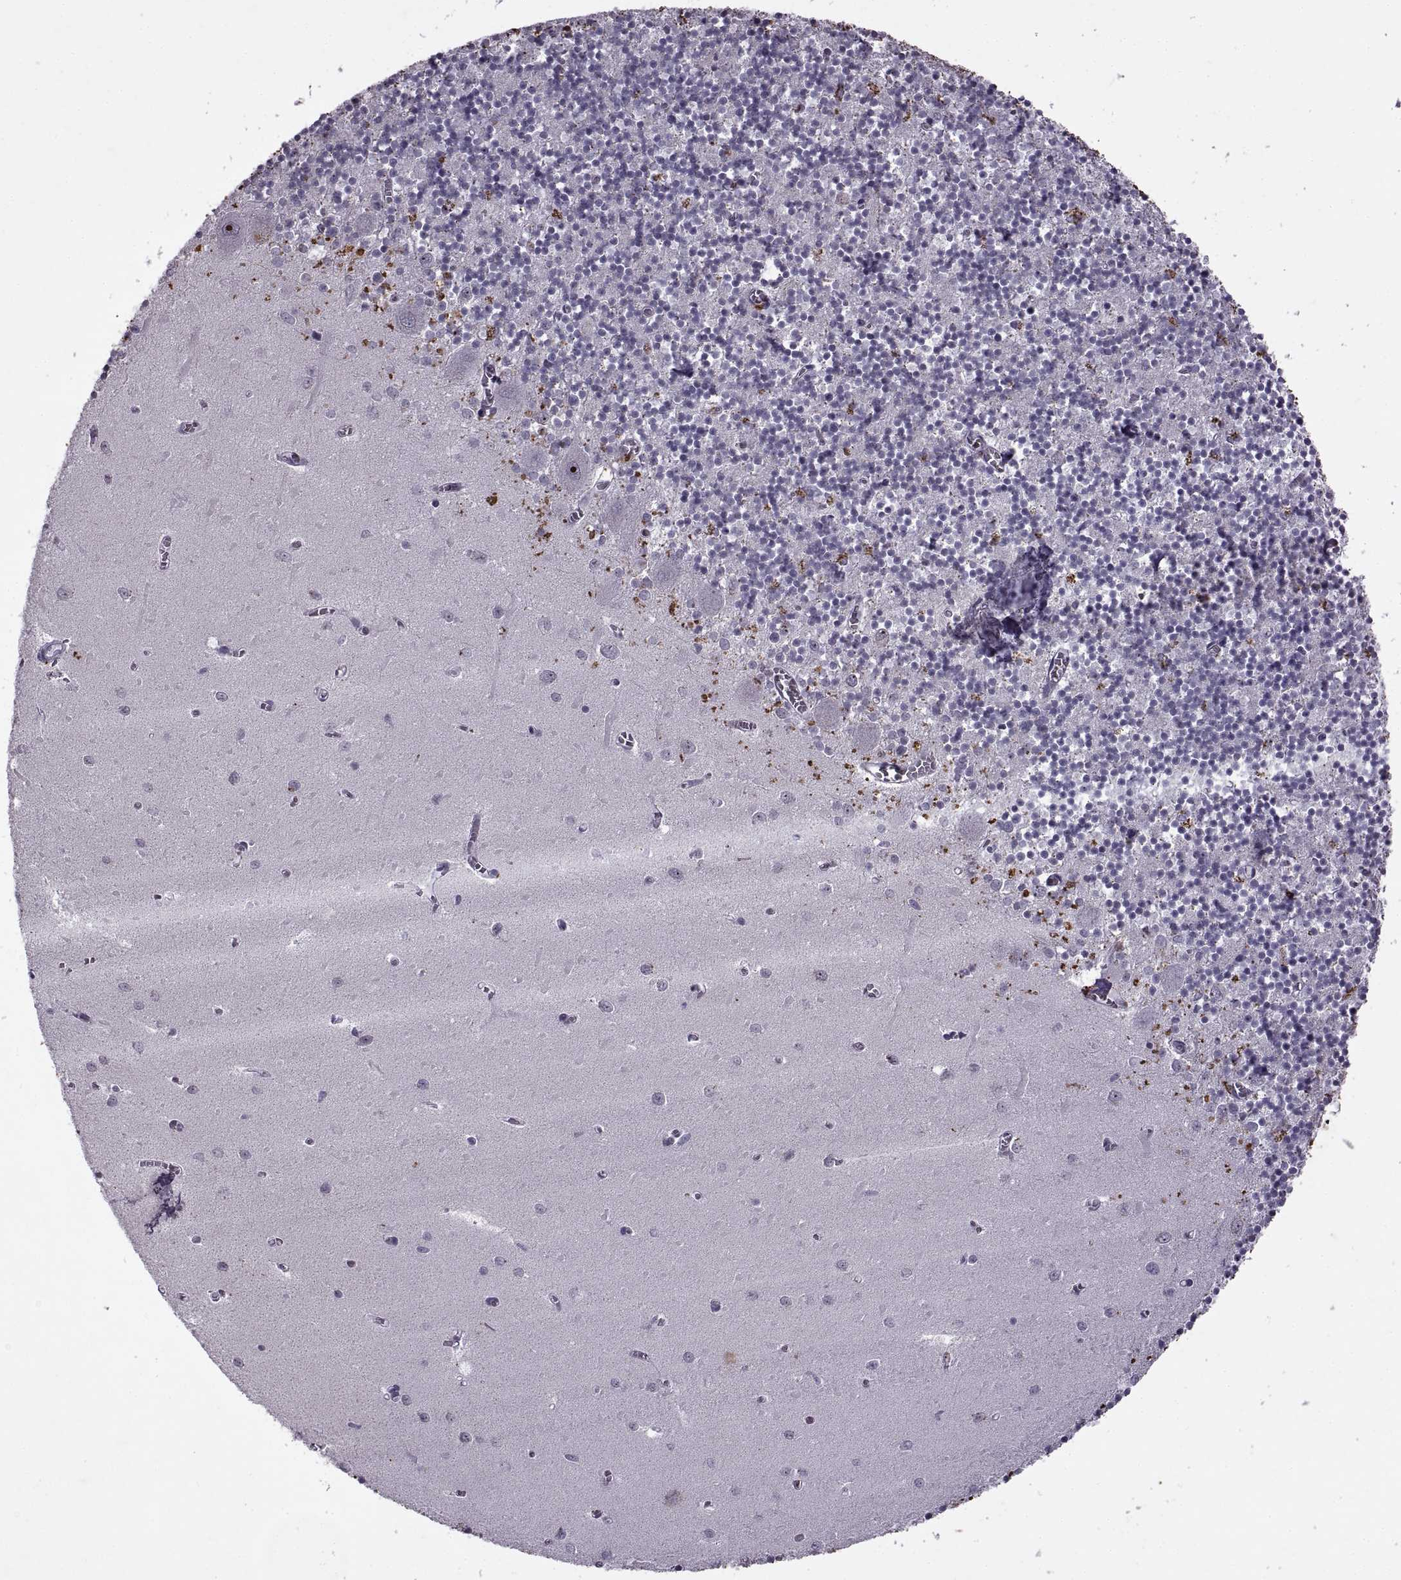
{"staining": {"intensity": "negative", "quantity": "none", "location": "none"}, "tissue": "cerebellum", "cell_type": "Cells in granular layer", "image_type": "normal", "snomed": [{"axis": "morphology", "description": "Normal tissue, NOS"}, {"axis": "topography", "description": "Cerebellum"}], "caption": "This is a micrograph of IHC staining of unremarkable cerebellum, which shows no positivity in cells in granular layer. (Stains: DAB (3,3'-diaminobenzidine) immunohistochemistry with hematoxylin counter stain, Microscopy: brightfield microscopy at high magnification).", "gene": "SINHCAF", "patient": {"sex": "female", "age": 64}}